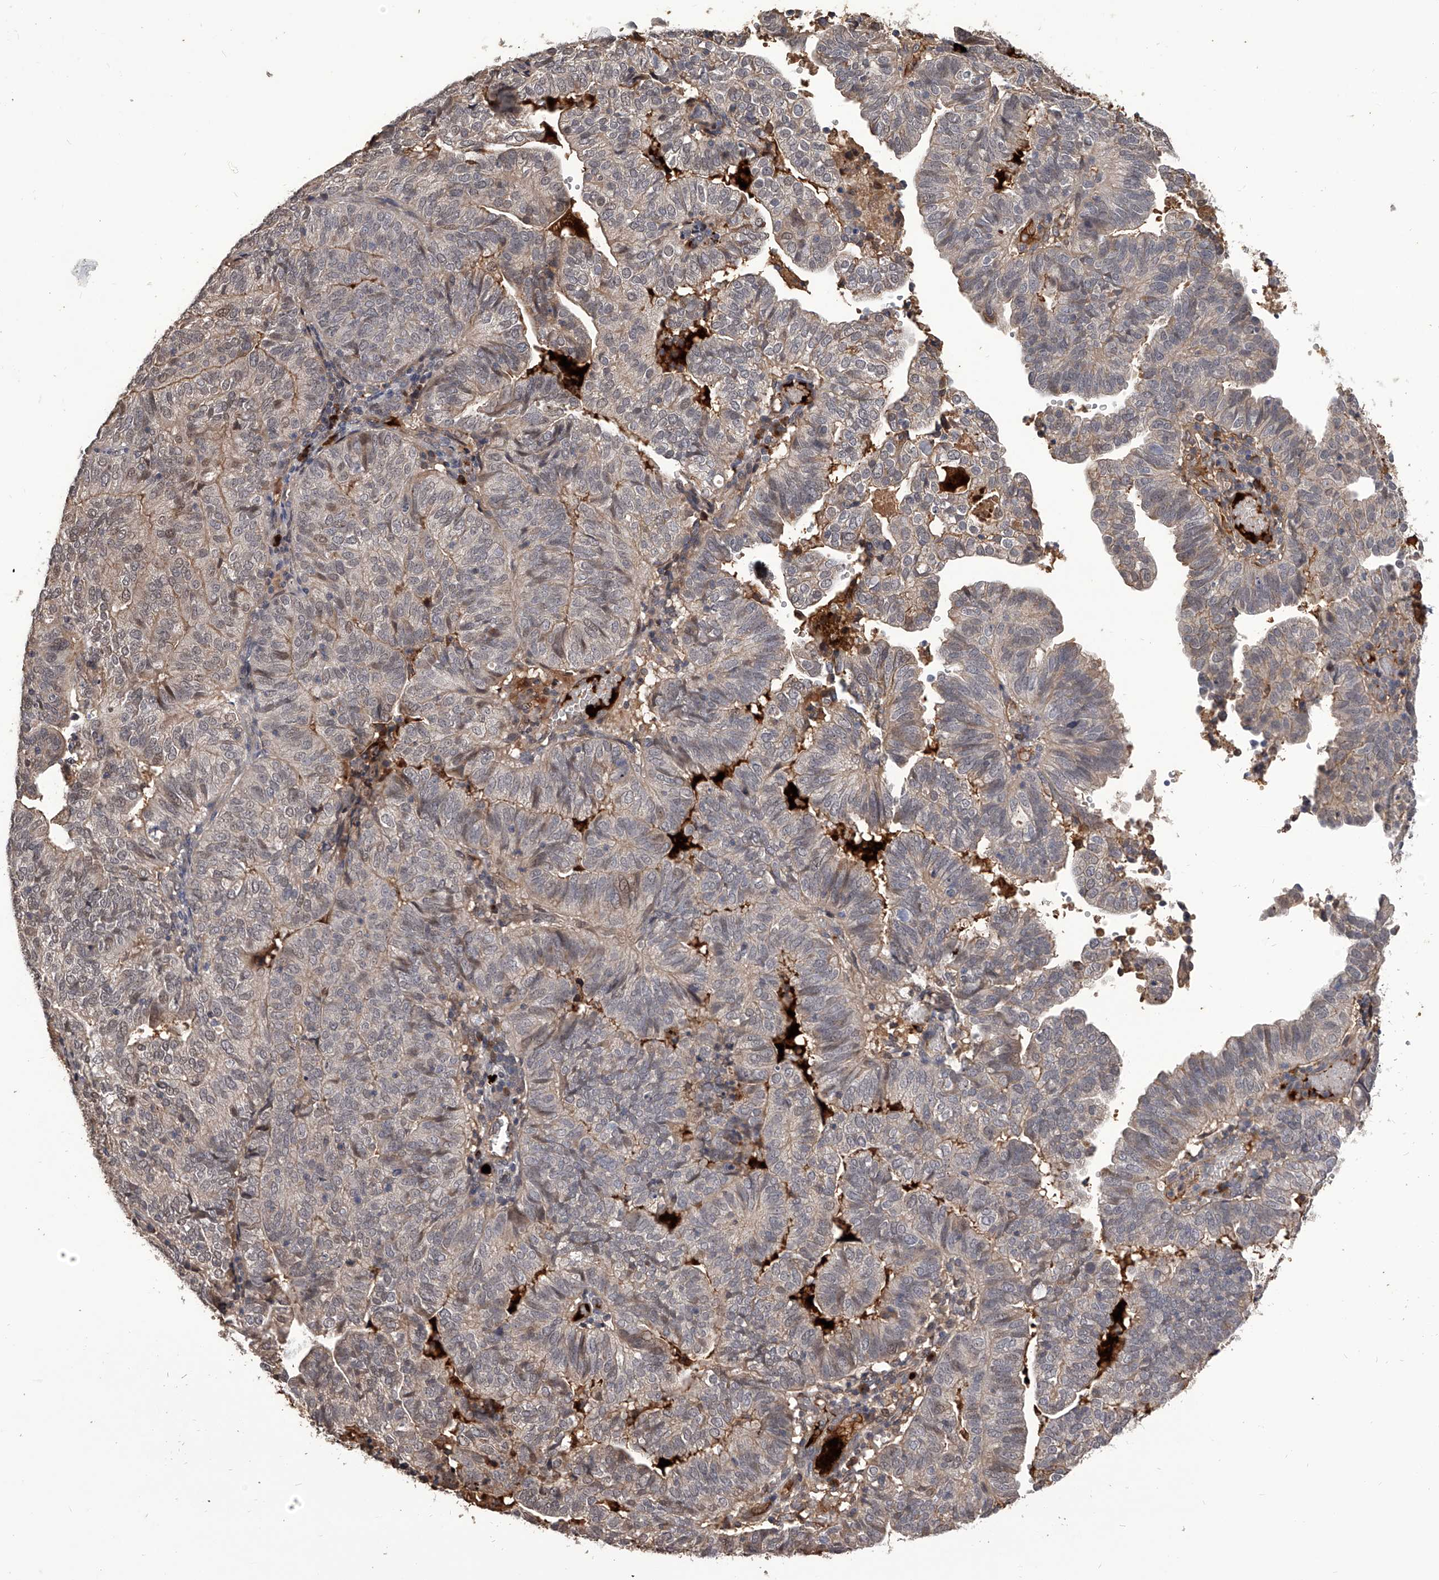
{"staining": {"intensity": "weak", "quantity": "<25%", "location": "cytoplasmic/membranous"}, "tissue": "endometrial cancer", "cell_type": "Tumor cells", "image_type": "cancer", "snomed": [{"axis": "morphology", "description": "Adenocarcinoma, NOS"}, {"axis": "topography", "description": "Uterus"}], "caption": "Immunohistochemistry histopathology image of endometrial cancer (adenocarcinoma) stained for a protein (brown), which exhibits no expression in tumor cells.", "gene": "CFAP410", "patient": {"sex": "female", "age": 77}}